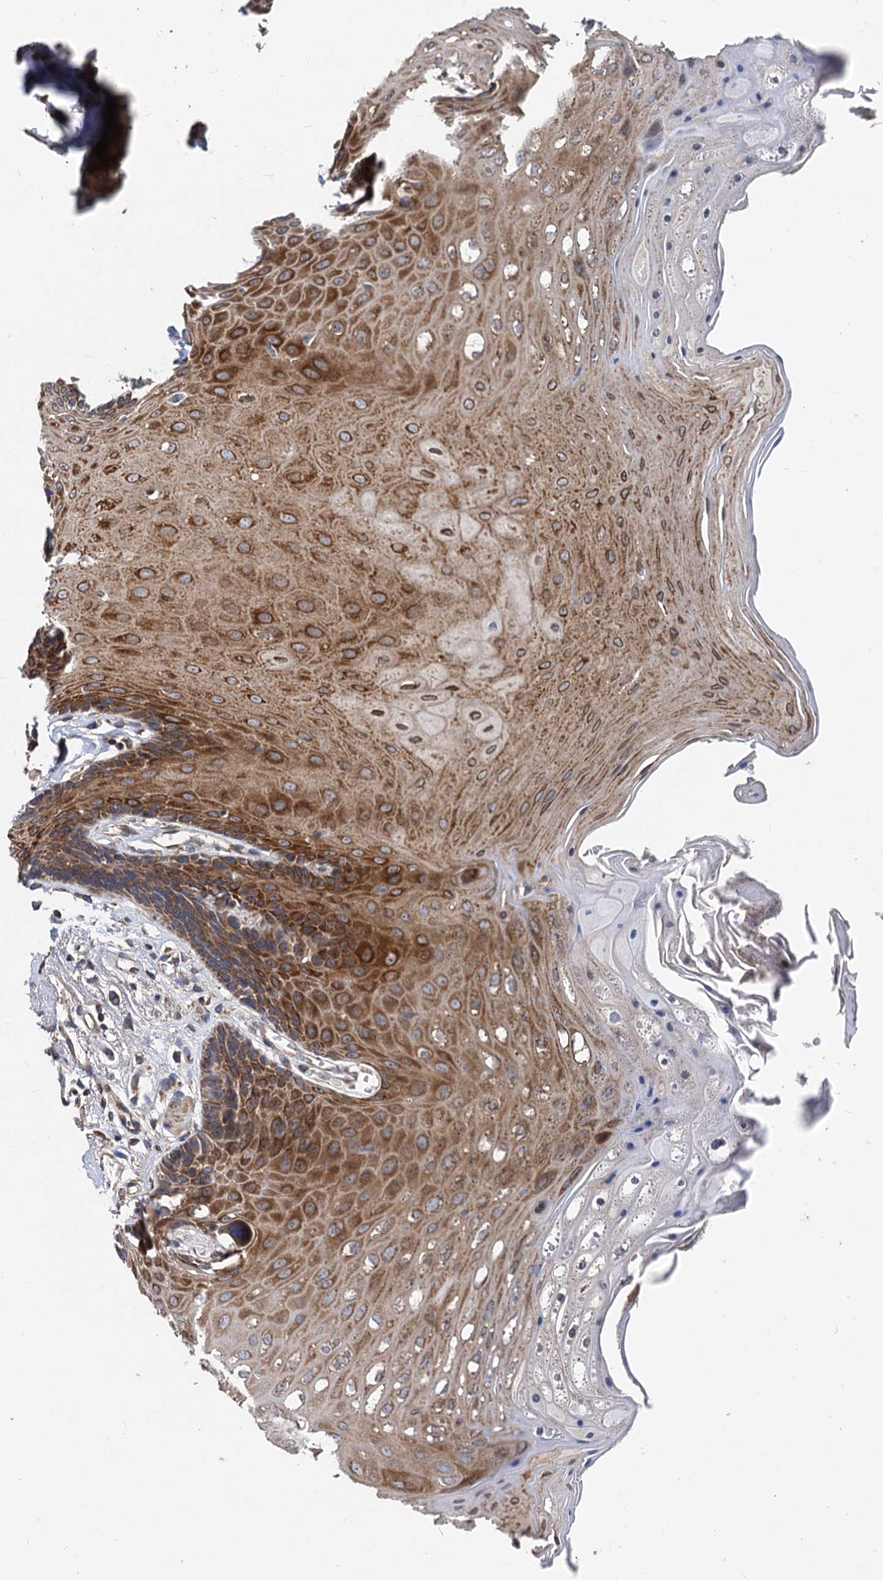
{"staining": {"intensity": "strong", "quantity": "25%-75%", "location": "cytoplasmic/membranous"}, "tissue": "oral mucosa", "cell_type": "Squamous epithelial cells", "image_type": "normal", "snomed": [{"axis": "morphology", "description": "Normal tissue, NOS"}, {"axis": "morphology", "description": "Squamous cell carcinoma, NOS"}, {"axis": "topography", "description": "Skeletal muscle"}, {"axis": "topography", "description": "Oral tissue"}, {"axis": "topography", "description": "Salivary gland"}, {"axis": "topography", "description": "Head-Neck"}], "caption": "Unremarkable oral mucosa was stained to show a protein in brown. There is high levels of strong cytoplasmic/membranous expression in about 25%-75% of squamous epithelial cells. (IHC, brightfield microscopy, high magnification).", "gene": "STIM1", "patient": {"sex": "male", "age": 54}}